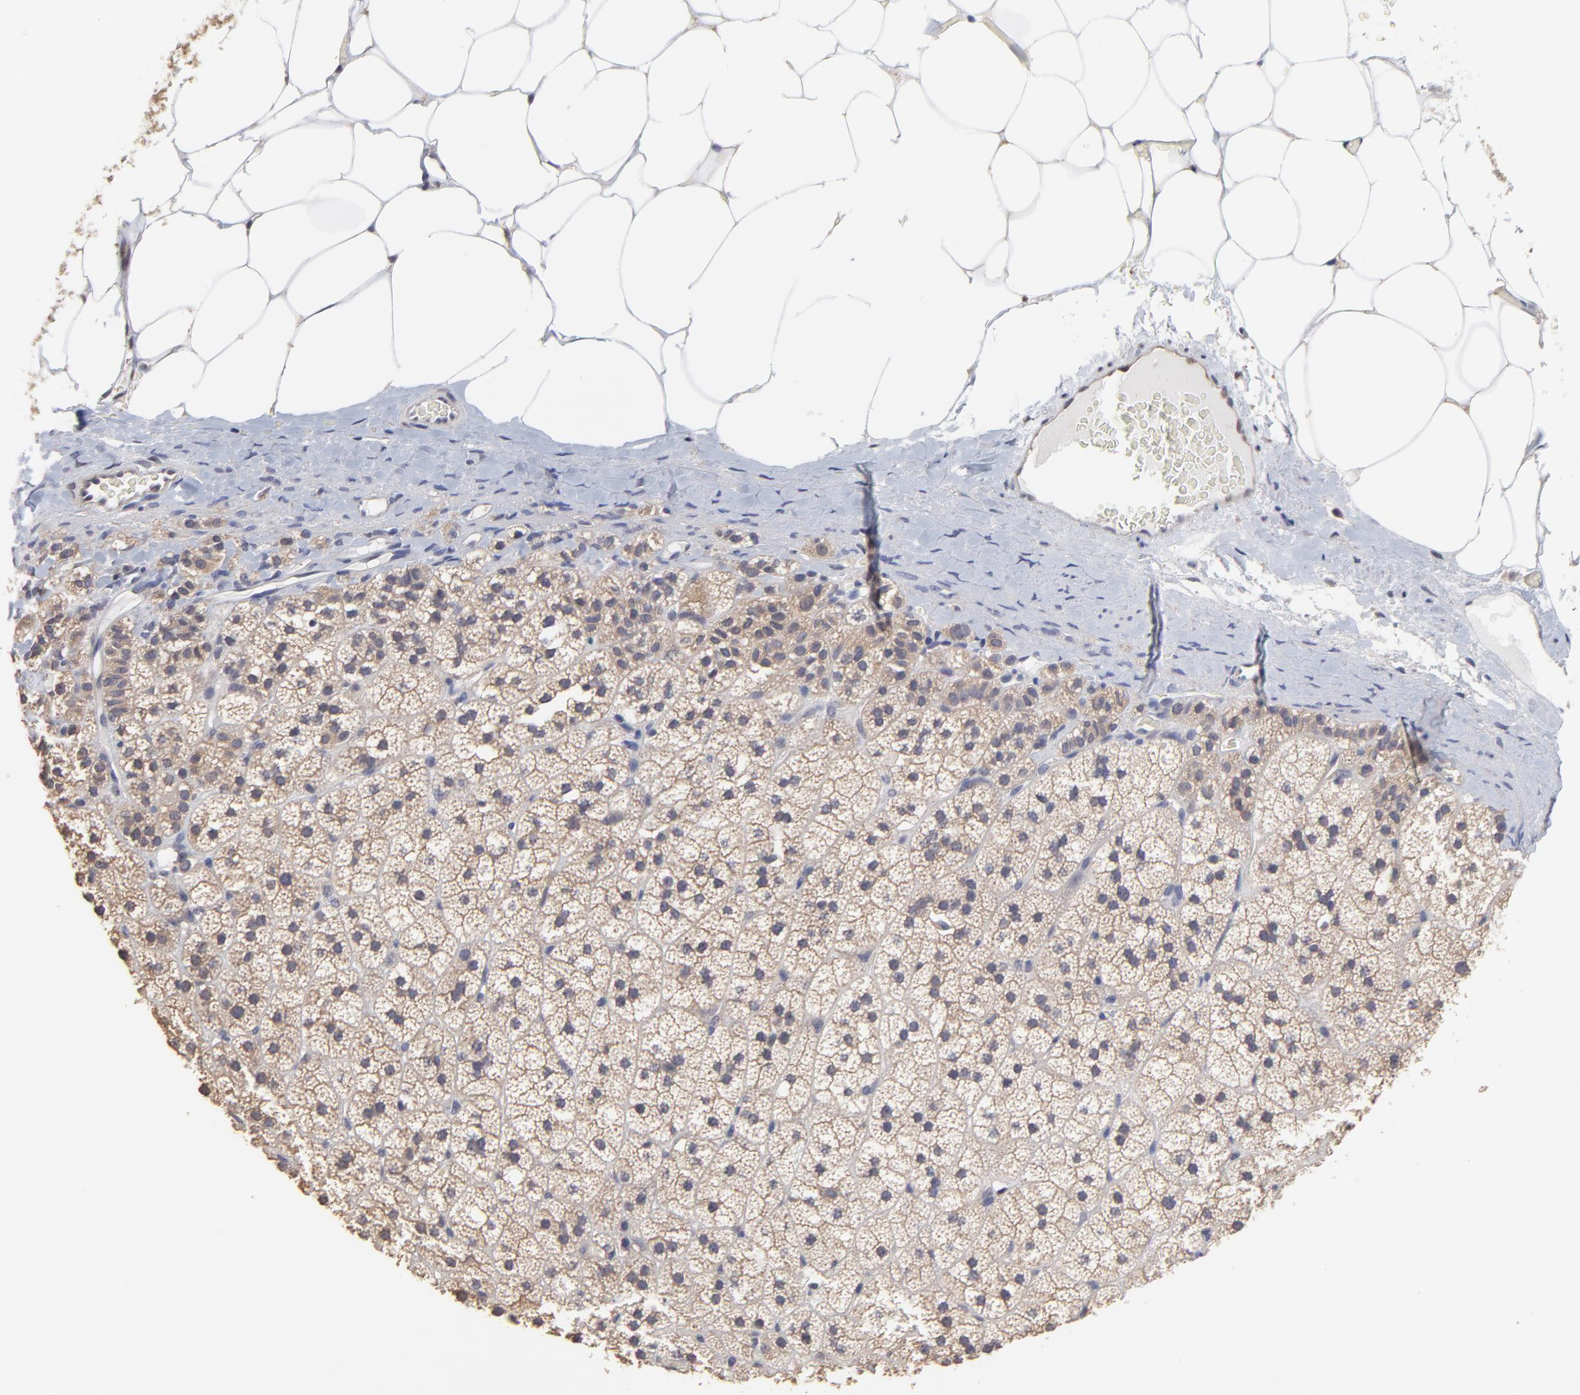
{"staining": {"intensity": "weak", "quantity": "25%-75%", "location": "cytoplasmic/membranous"}, "tissue": "adrenal gland", "cell_type": "Glandular cells", "image_type": "normal", "snomed": [{"axis": "morphology", "description": "Normal tissue, NOS"}, {"axis": "topography", "description": "Adrenal gland"}], "caption": "IHC micrograph of benign adrenal gland: adrenal gland stained using IHC displays low levels of weak protein expression localized specifically in the cytoplasmic/membranous of glandular cells, appearing as a cytoplasmic/membranous brown color.", "gene": "CCT2", "patient": {"sex": "male", "age": 35}}